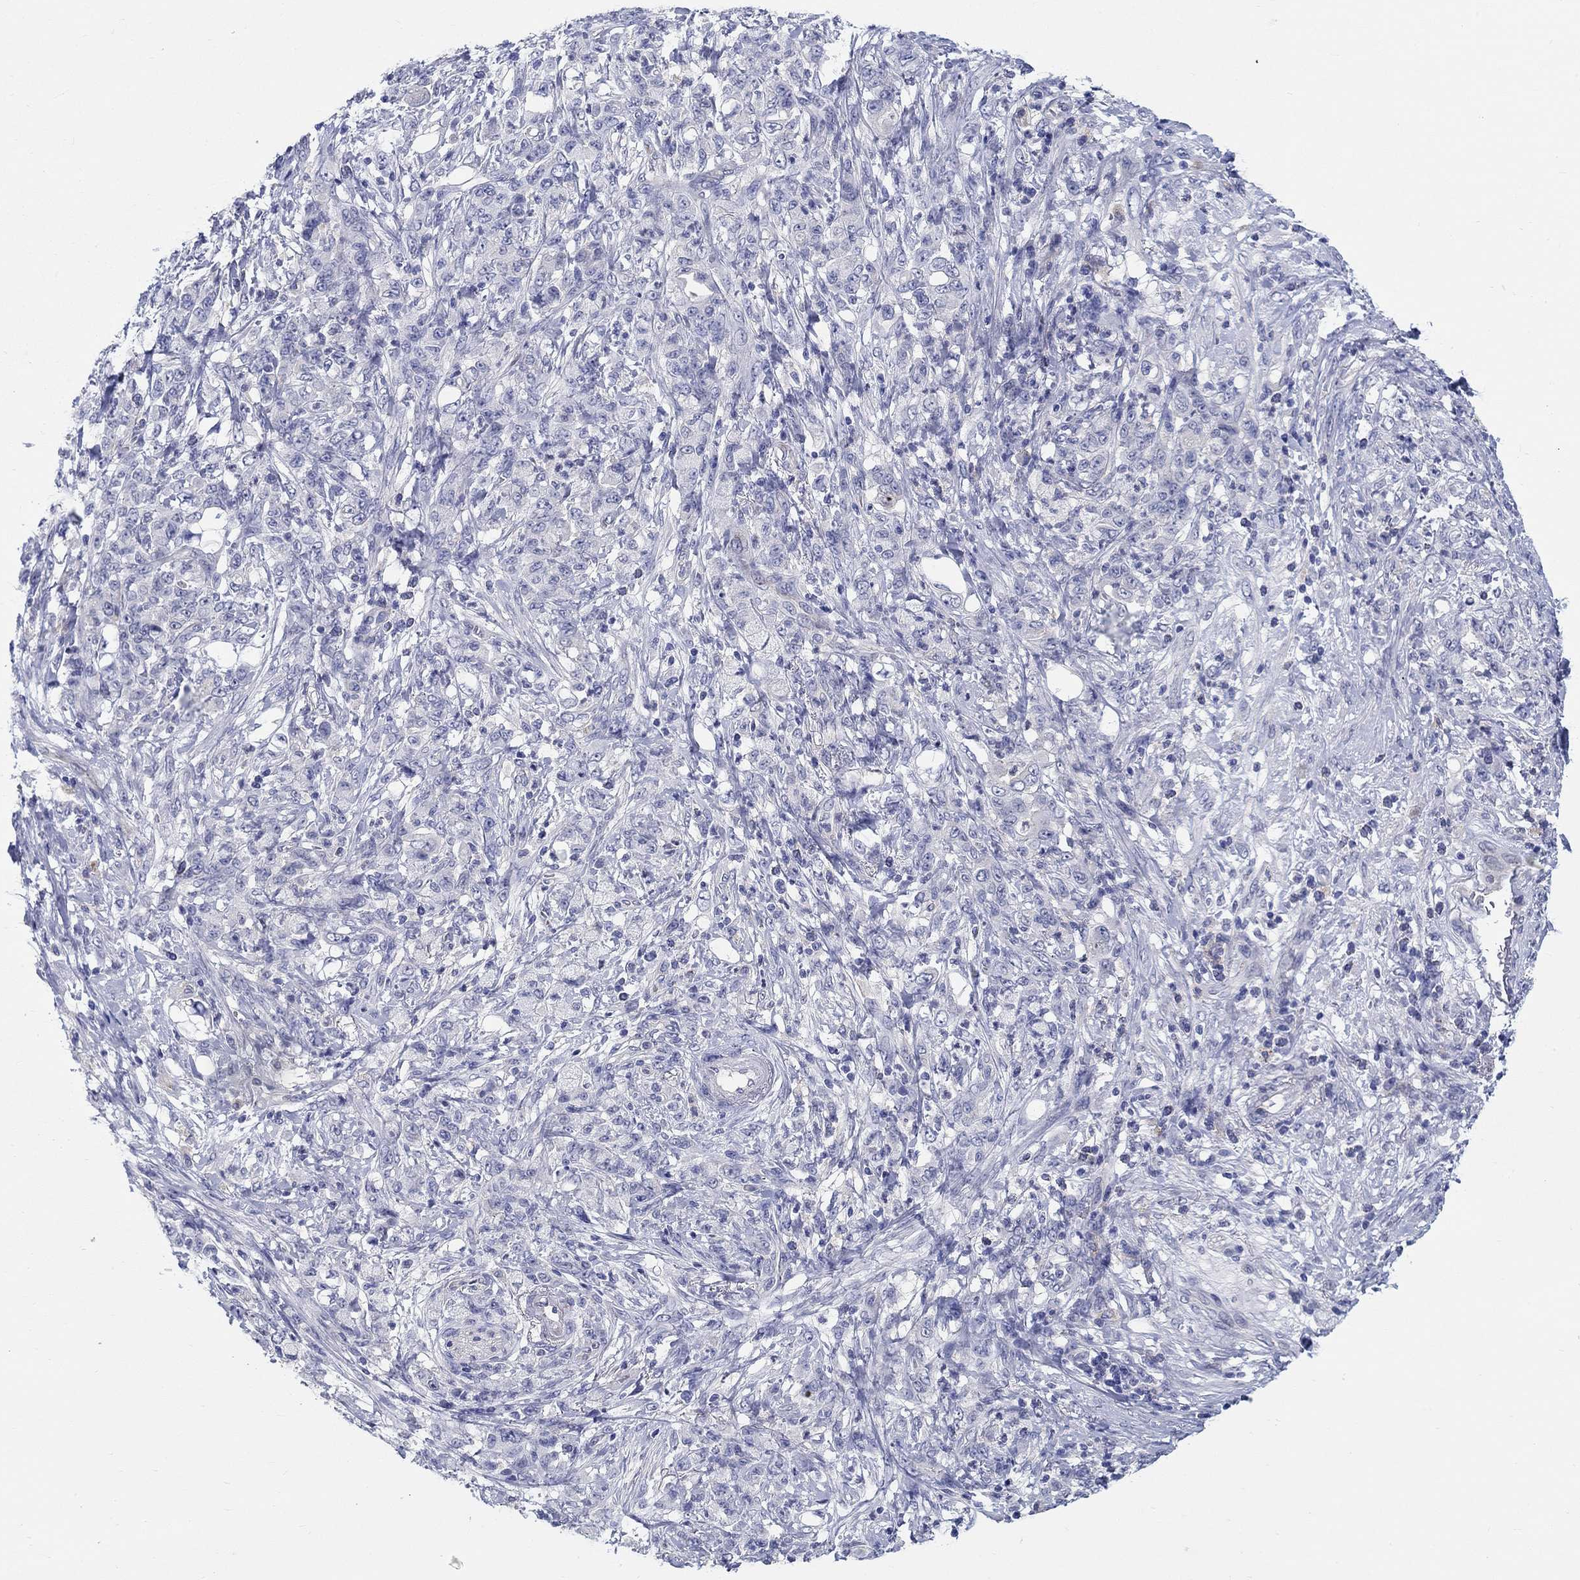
{"staining": {"intensity": "negative", "quantity": "none", "location": "none"}, "tissue": "stomach cancer", "cell_type": "Tumor cells", "image_type": "cancer", "snomed": [{"axis": "morphology", "description": "Adenocarcinoma, NOS"}, {"axis": "topography", "description": "Stomach"}], "caption": "This is a image of immunohistochemistry staining of adenocarcinoma (stomach), which shows no expression in tumor cells.", "gene": "RAP1GAP", "patient": {"sex": "female", "age": 79}}